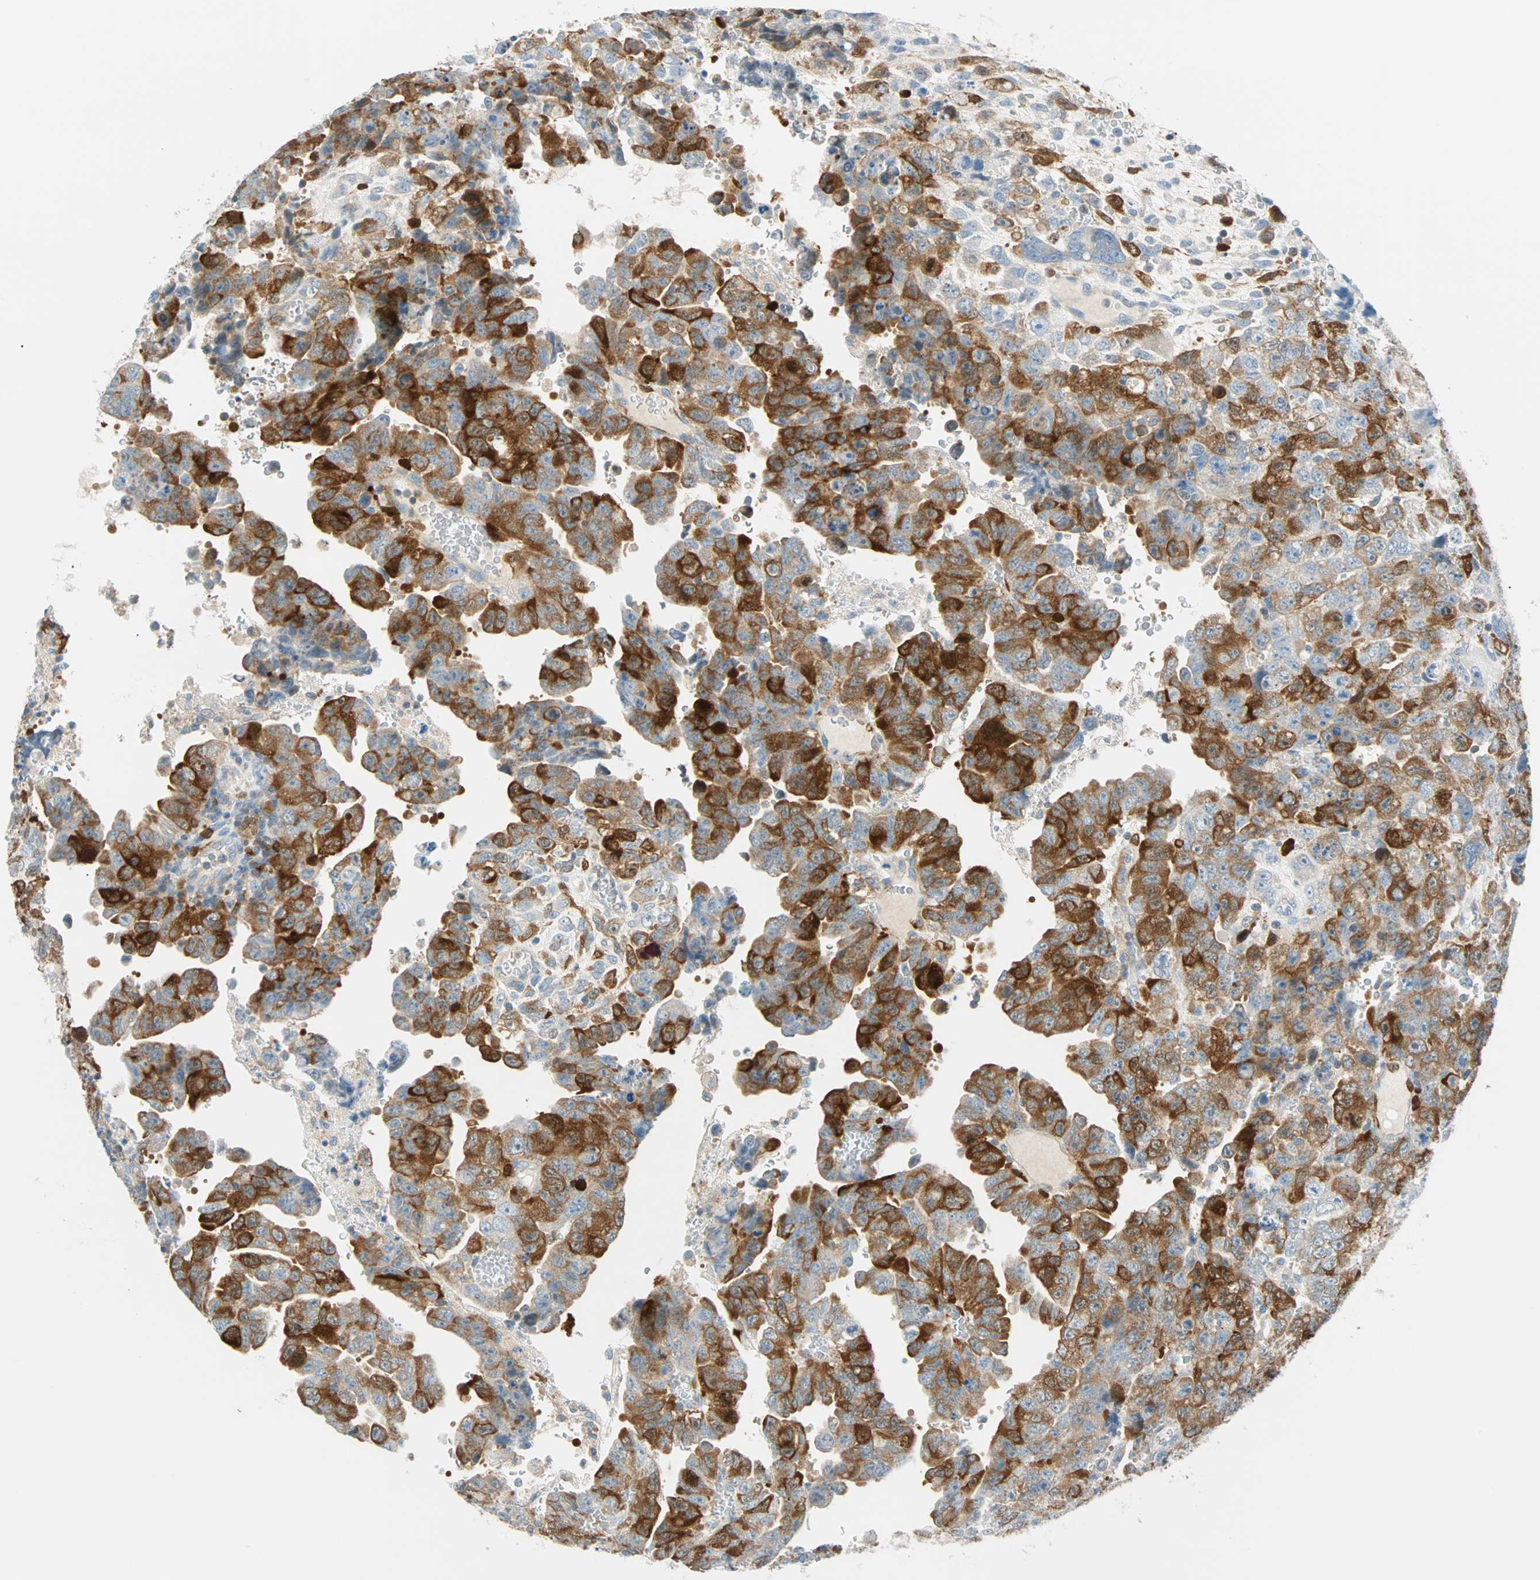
{"staining": {"intensity": "strong", "quantity": "<25%", "location": "cytoplasmic/membranous"}, "tissue": "testis cancer", "cell_type": "Tumor cells", "image_type": "cancer", "snomed": [{"axis": "morphology", "description": "Carcinoma, Embryonal, NOS"}, {"axis": "topography", "description": "Testis"}], "caption": "Protein expression analysis of testis cancer (embryonal carcinoma) shows strong cytoplasmic/membranous positivity in approximately <25% of tumor cells.", "gene": "PTTG1", "patient": {"sex": "male", "age": 28}}